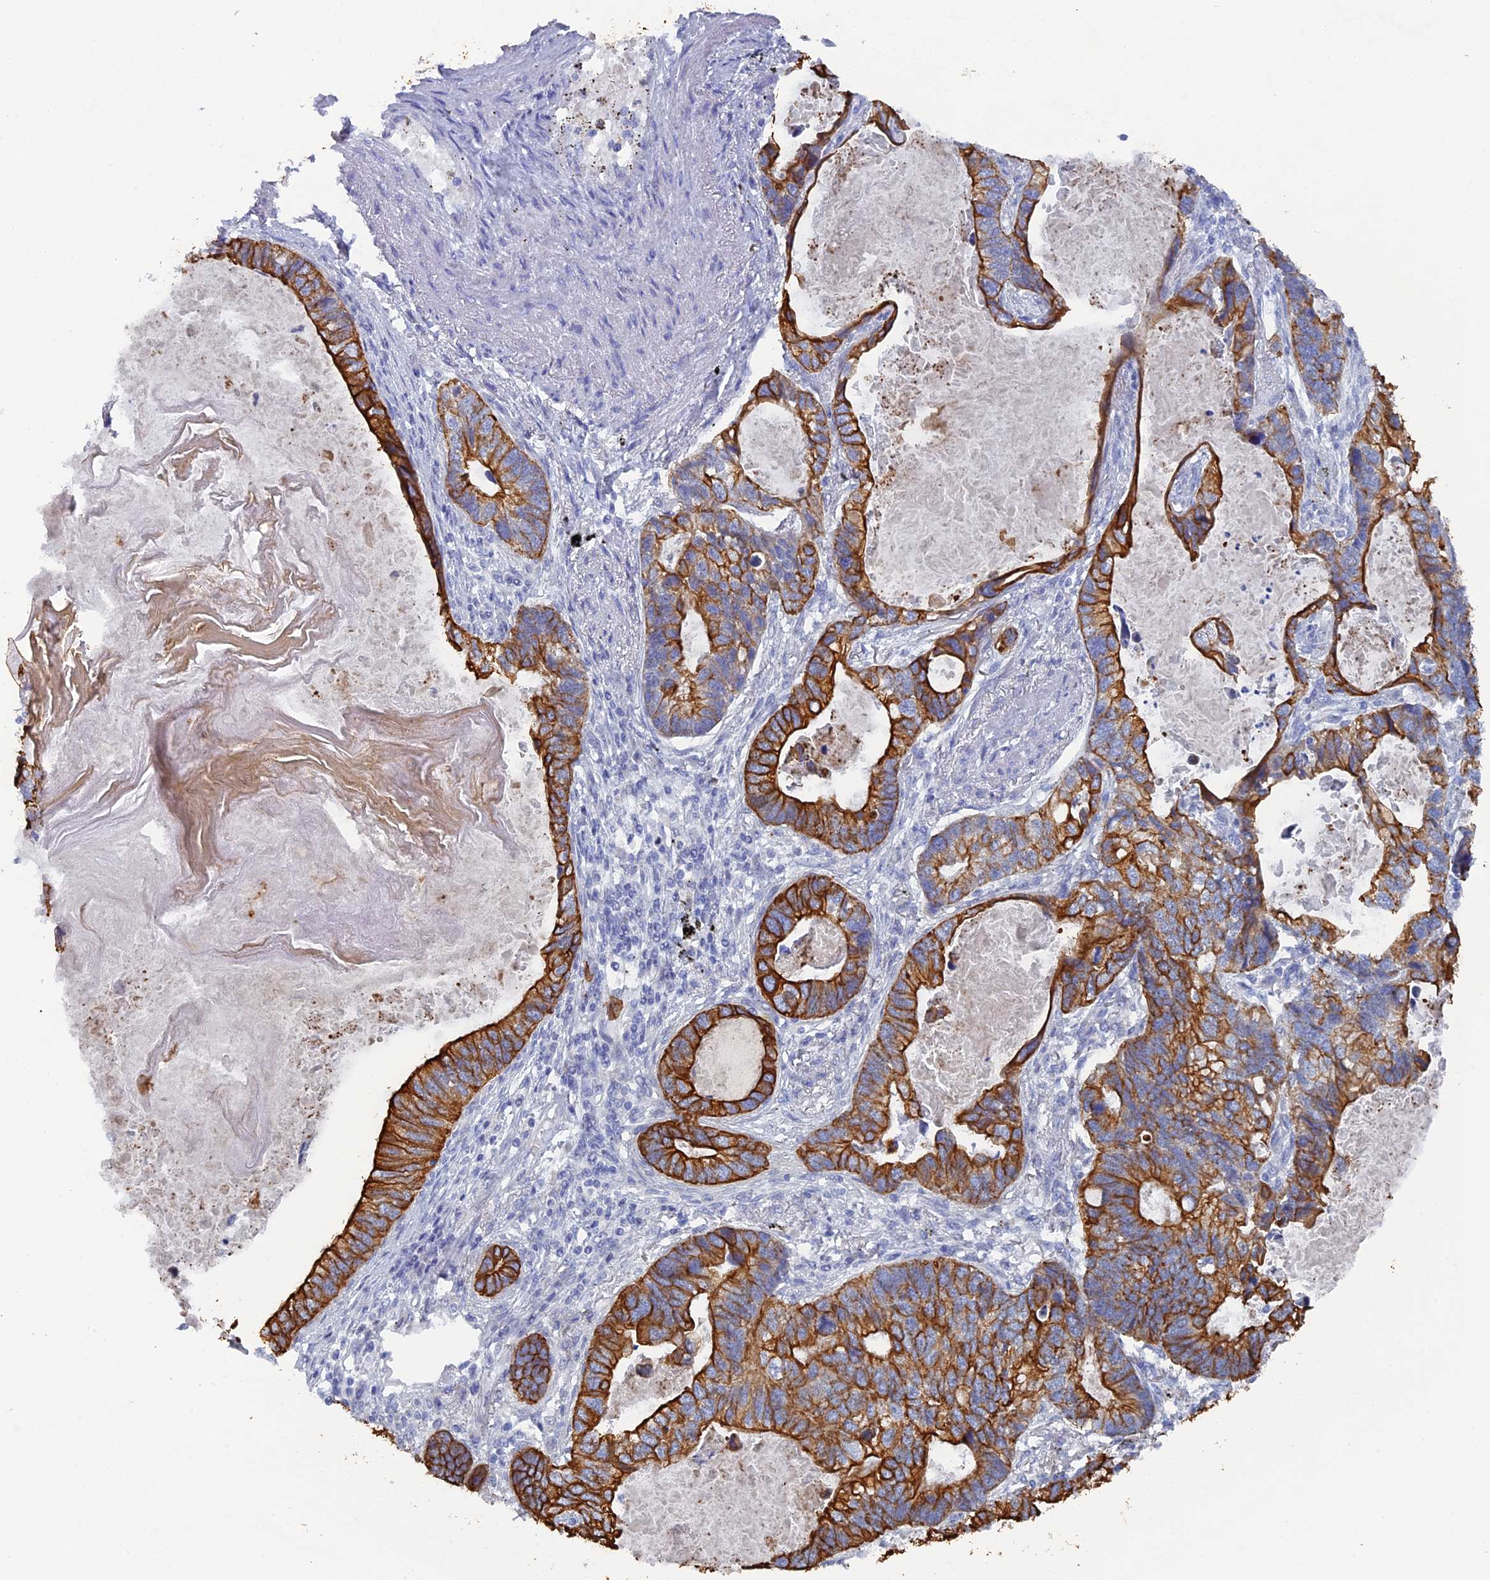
{"staining": {"intensity": "strong", "quantity": ">75%", "location": "cytoplasmic/membranous"}, "tissue": "lung cancer", "cell_type": "Tumor cells", "image_type": "cancer", "snomed": [{"axis": "morphology", "description": "Adenocarcinoma, NOS"}, {"axis": "topography", "description": "Lung"}], "caption": "Immunohistochemistry histopathology image of adenocarcinoma (lung) stained for a protein (brown), which demonstrates high levels of strong cytoplasmic/membranous expression in approximately >75% of tumor cells.", "gene": "SRFBP1", "patient": {"sex": "male", "age": 67}}